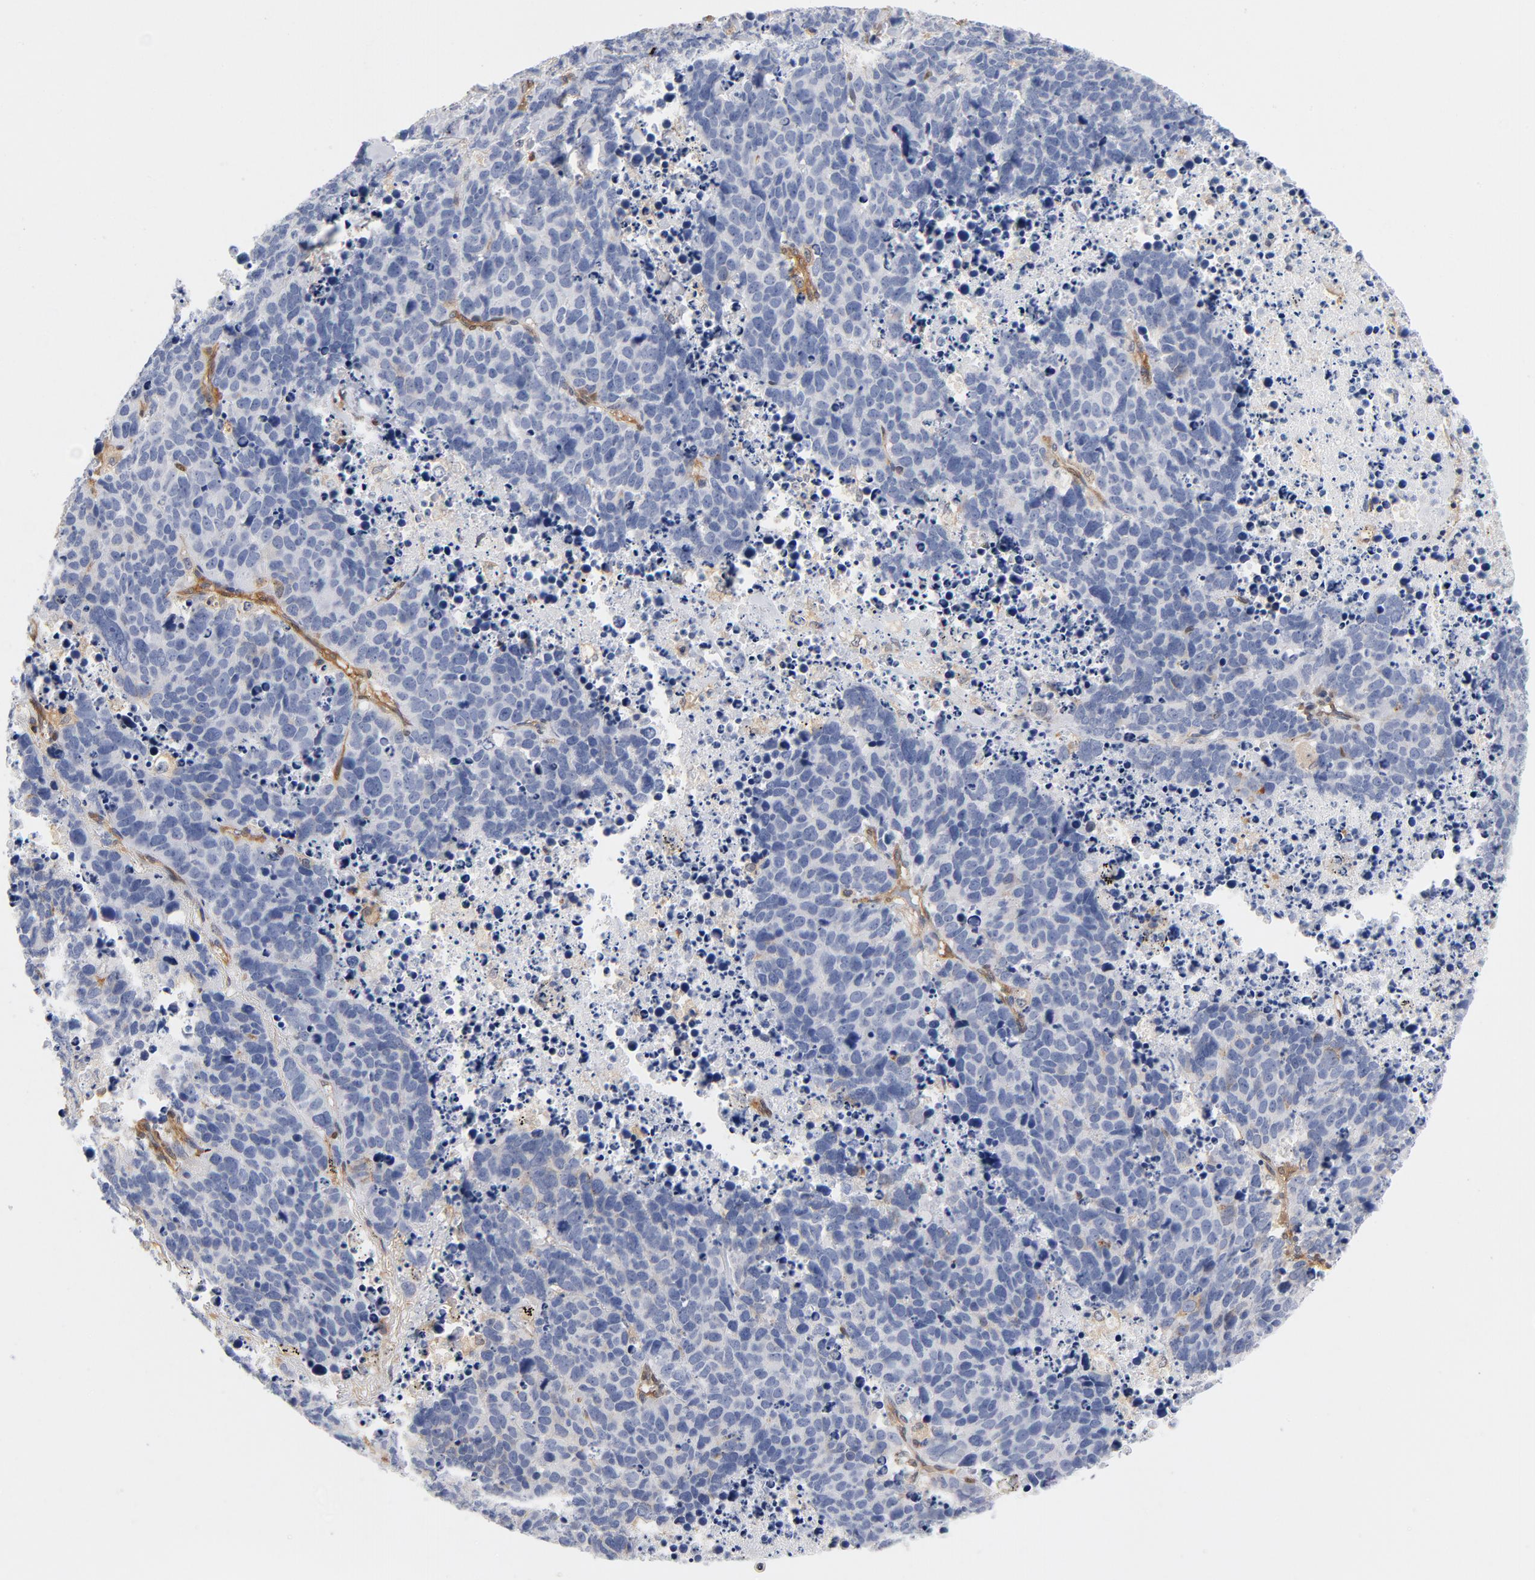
{"staining": {"intensity": "negative", "quantity": "none", "location": "none"}, "tissue": "lung cancer", "cell_type": "Tumor cells", "image_type": "cancer", "snomed": [{"axis": "morphology", "description": "Carcinoid, malignant, NOS"}, {"axis": "topography", "description": "Lung"}], "caption": "Human lung malignant carcinoid stained for a protein using IHC shows no positivity in tumor cells.", "gene": "ASMTL", "patient": {"sex": "male", "age": 60}}